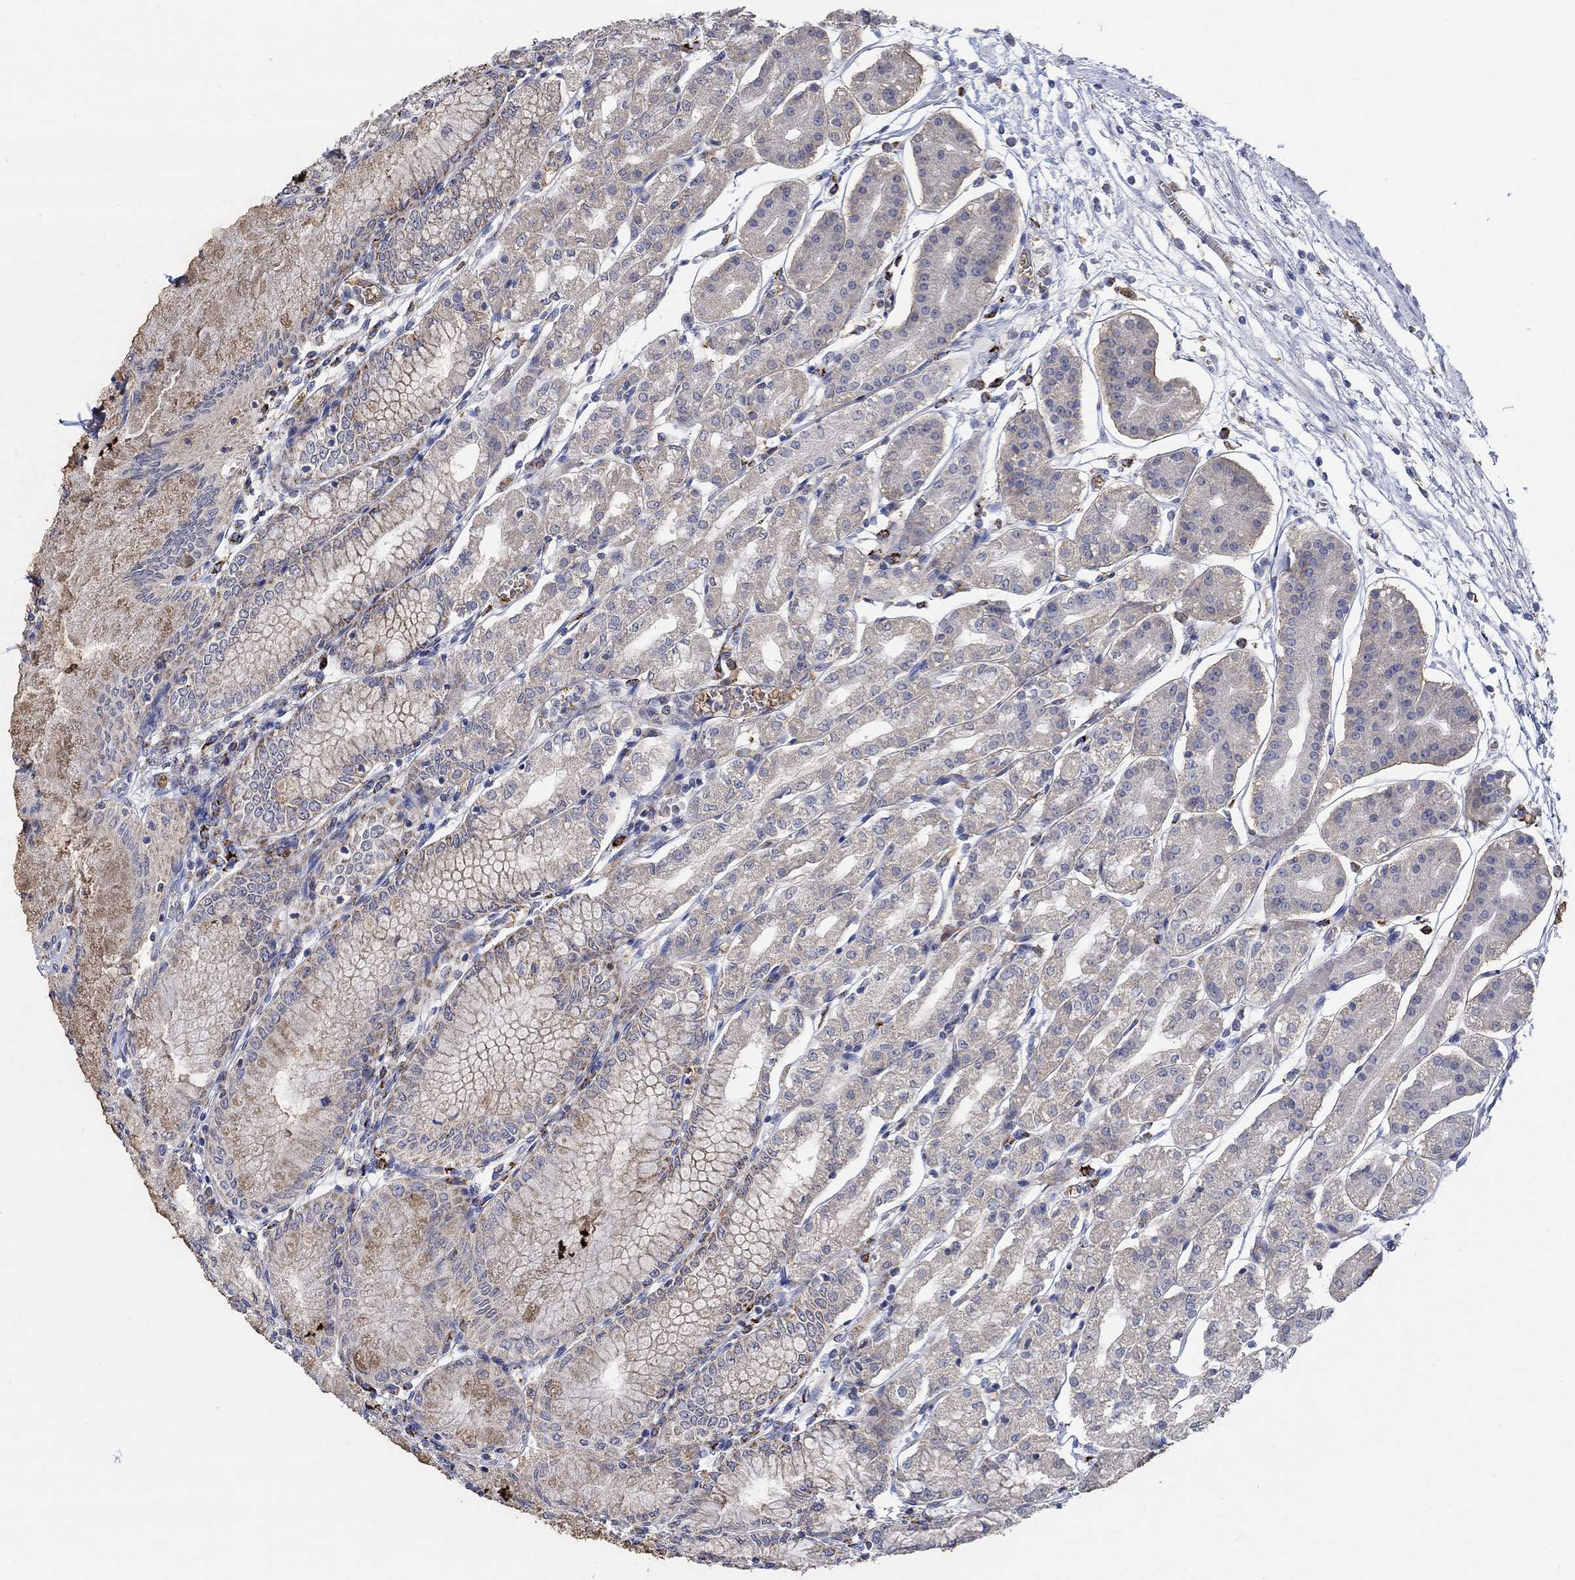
{"staining": {"intensity": "negative", "quantity": "none", "location": "none"}, "tissue": "stomach", "cell_type": "Glandular cells", "image_type": "normal", "snomed": [{"axis": "morphology", "description": "Normal tissue, NOS"}, {"axis": "topography", "description": "Skeletal muscle"}, {"axis": "topography", "description": "Stomach"}], "caption": "An immunohistochemistry image of normal stomach is shown. There is no staining in glandular cells of stomach.", "gene": "MPP1", "patient": {"sex": "female", "age": 57}}